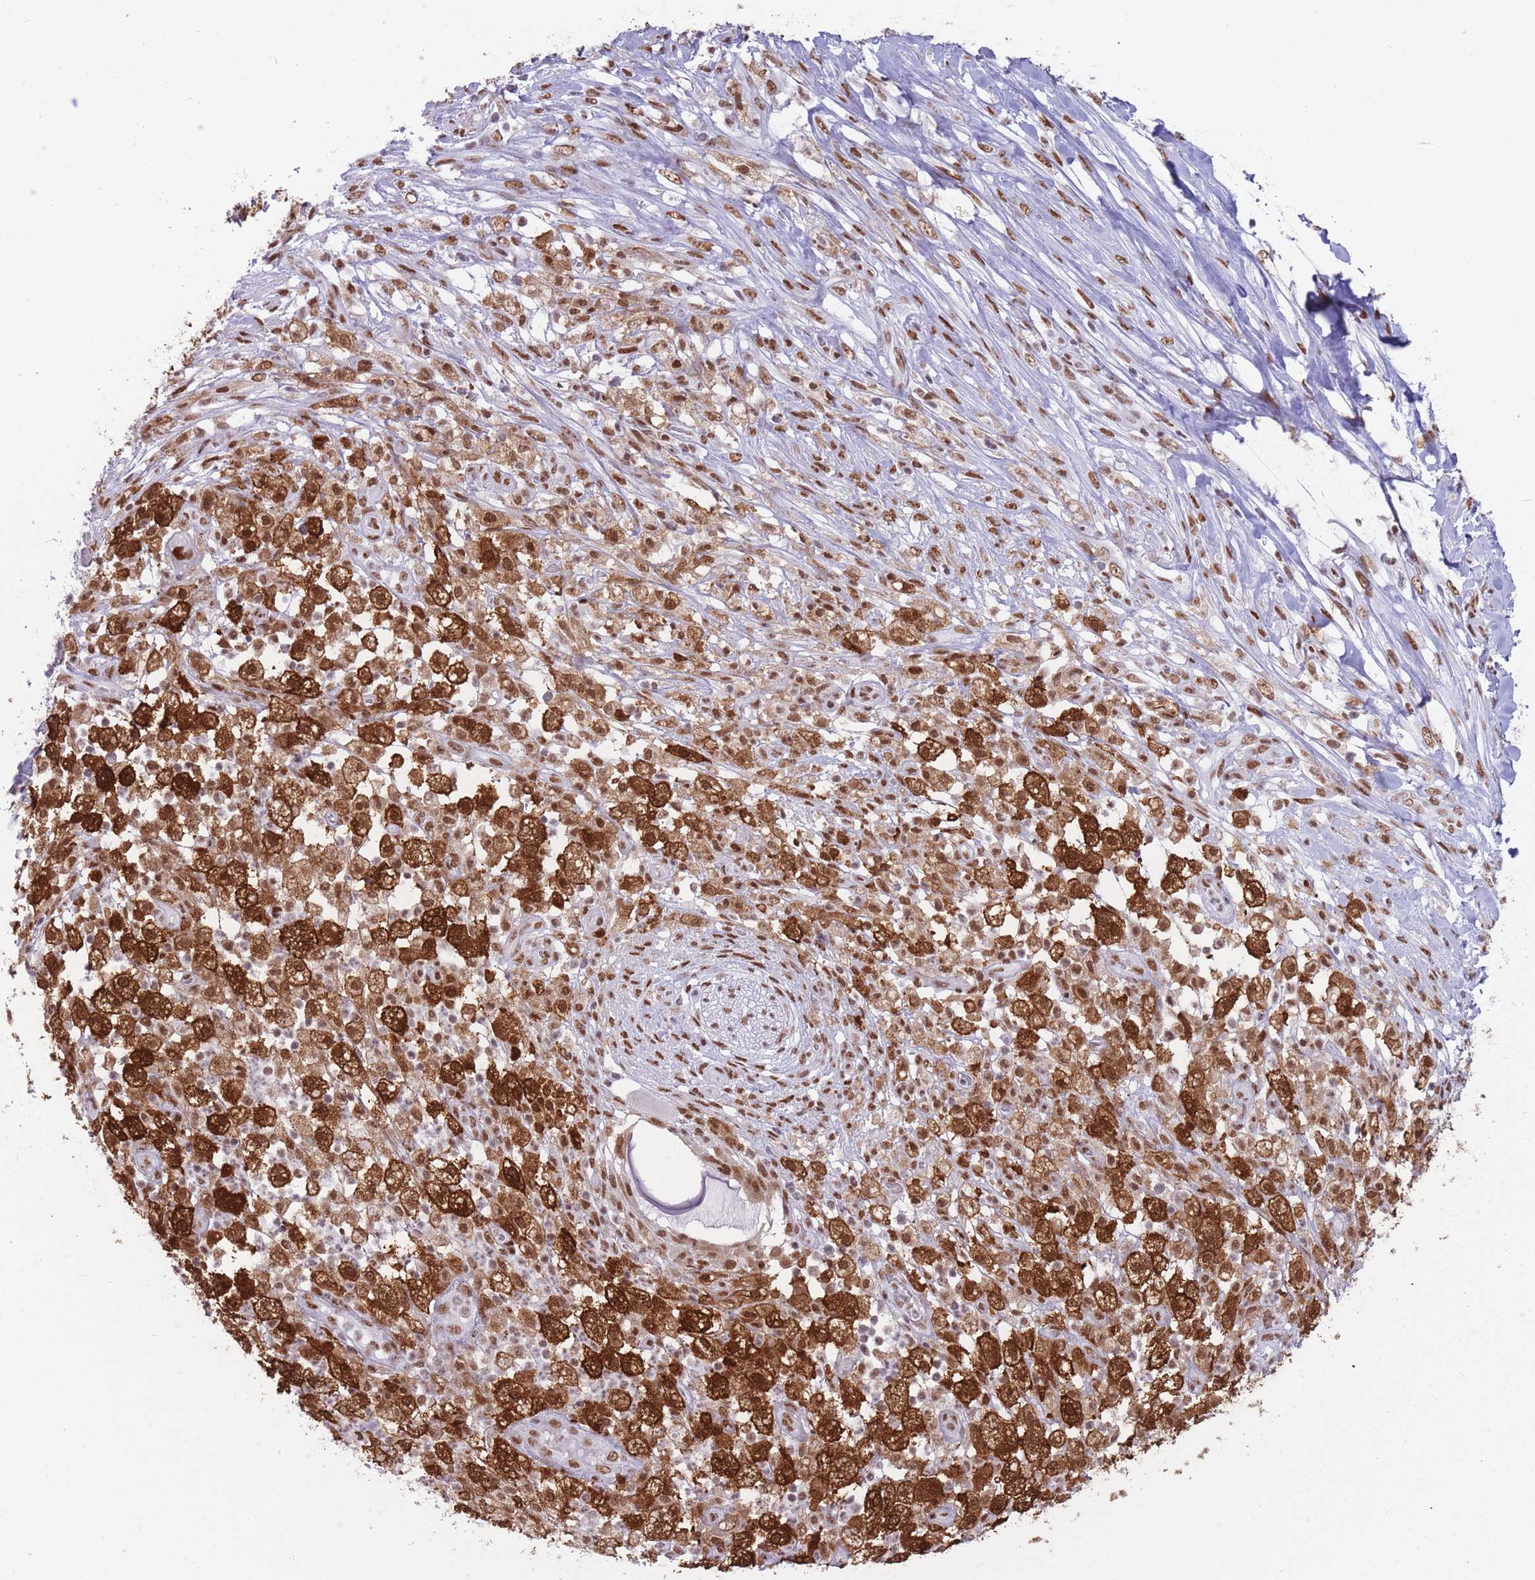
{"staining": {"intensity": "strong", "quantity": ">75%", "location": "cytoplasmic/membranous,nuclear"}, "tissue": "pancreatic cancer", "cell_type": "Tumor cells", "image_type": "cancer", "snomed": [{"axis": "morphology", "description": "Adenocarcinoma, NOS"}, {"axis": "topography", "description": "Pancreas"}], "caption": "This photomicrograph demonstrates immunohistochemistry staining of human pancreatic cancer, with high strong cytoplasmic/membranous and nuclear positivity in approximately >75% of tumor cells.", "gene": "HNRNPUL1", "patient": {"sex": "female", "age": 72}}